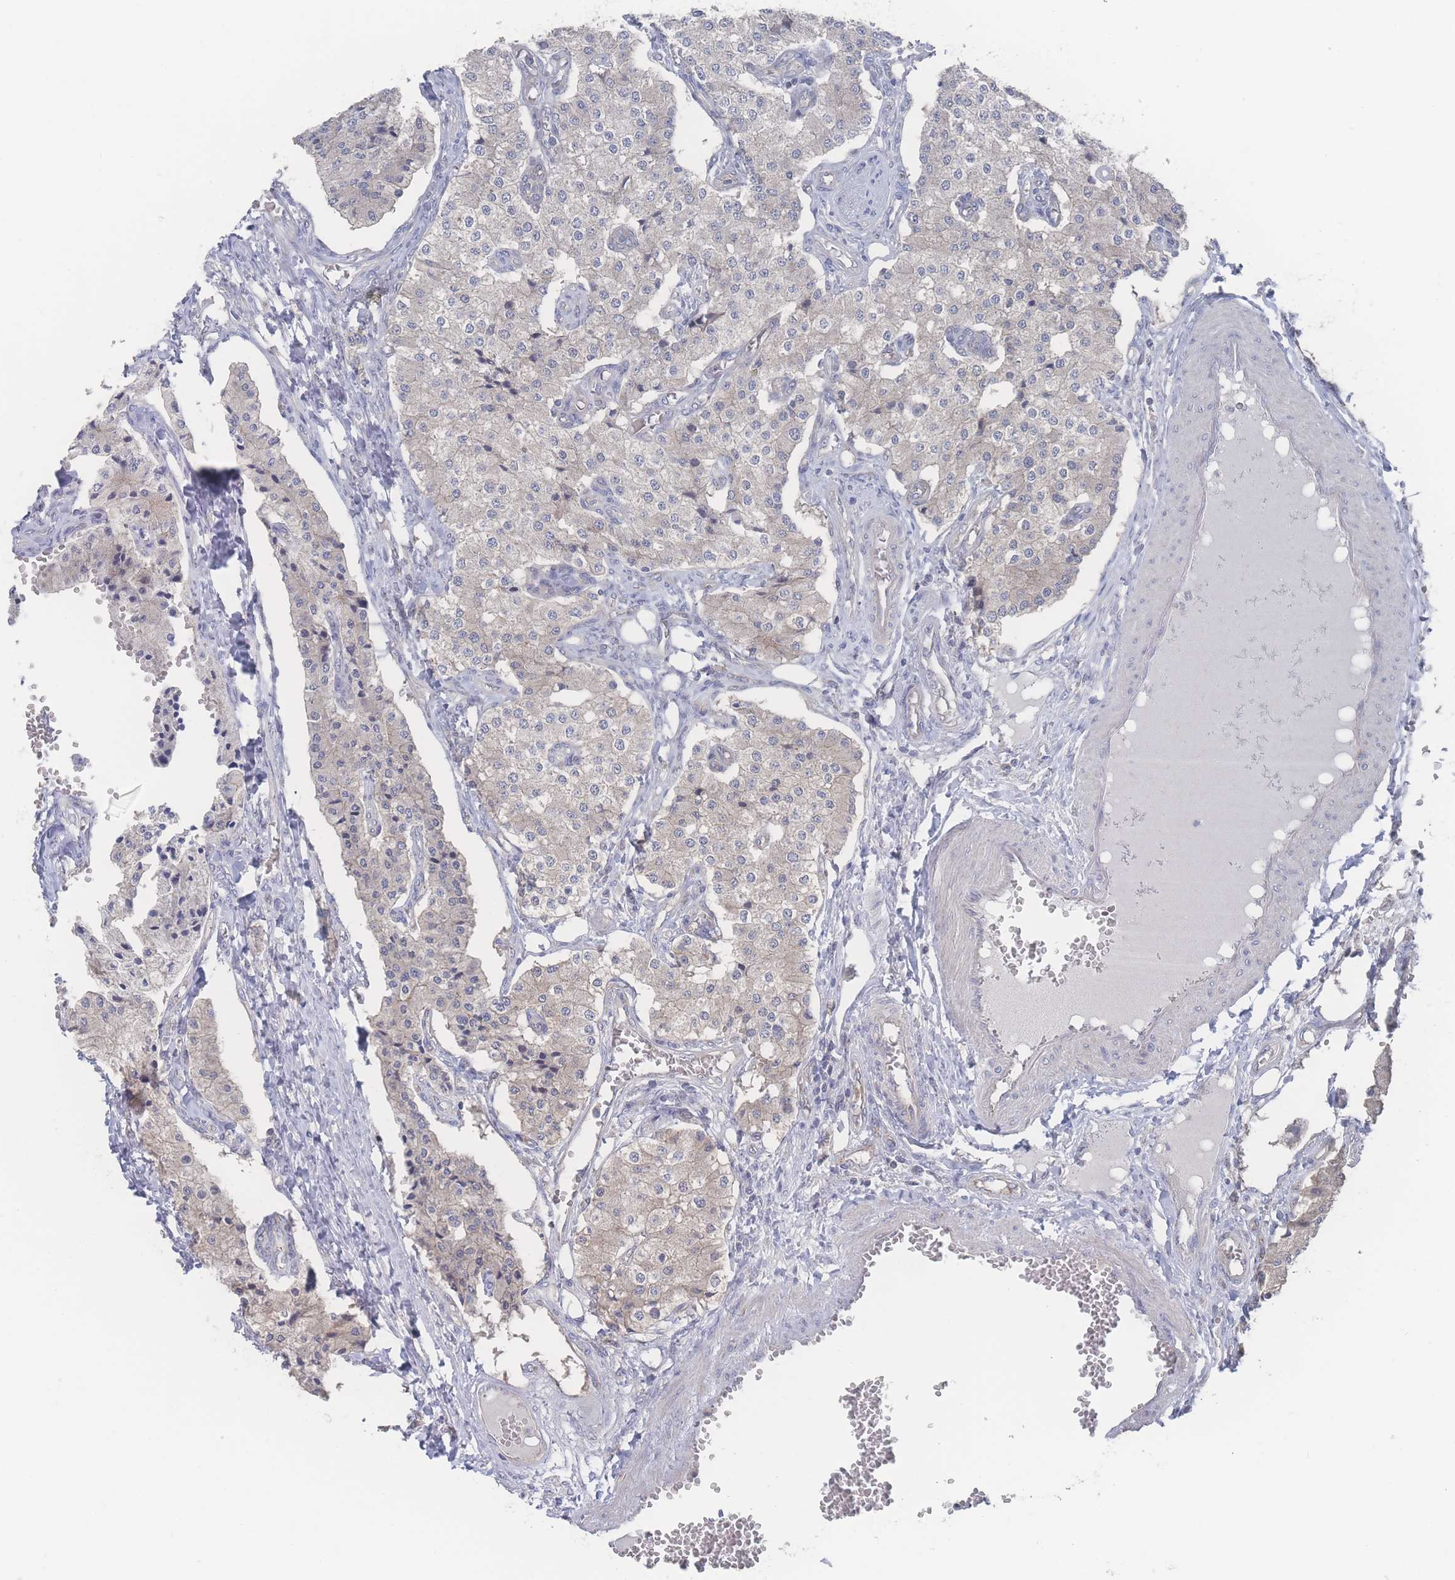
{"staining": {"intensity": "weak", "quantity": "<25%", "location": "cytoplasmic/membranous"}, "tissue": "carcinoid", "cell_type": "Tumor cells", "image_type": "cancer", "snomed": [{"axis": "morphology", "description": "Carcinoid, malignant, NOS"}, {"axis": "topography", "description": "Colon"}], "caption": "The image reveals no significant expression in tumor cells of carcinoid (malignant).", "gene": "NBEAL1", "patient": {"sex": "female", "age": 52}}